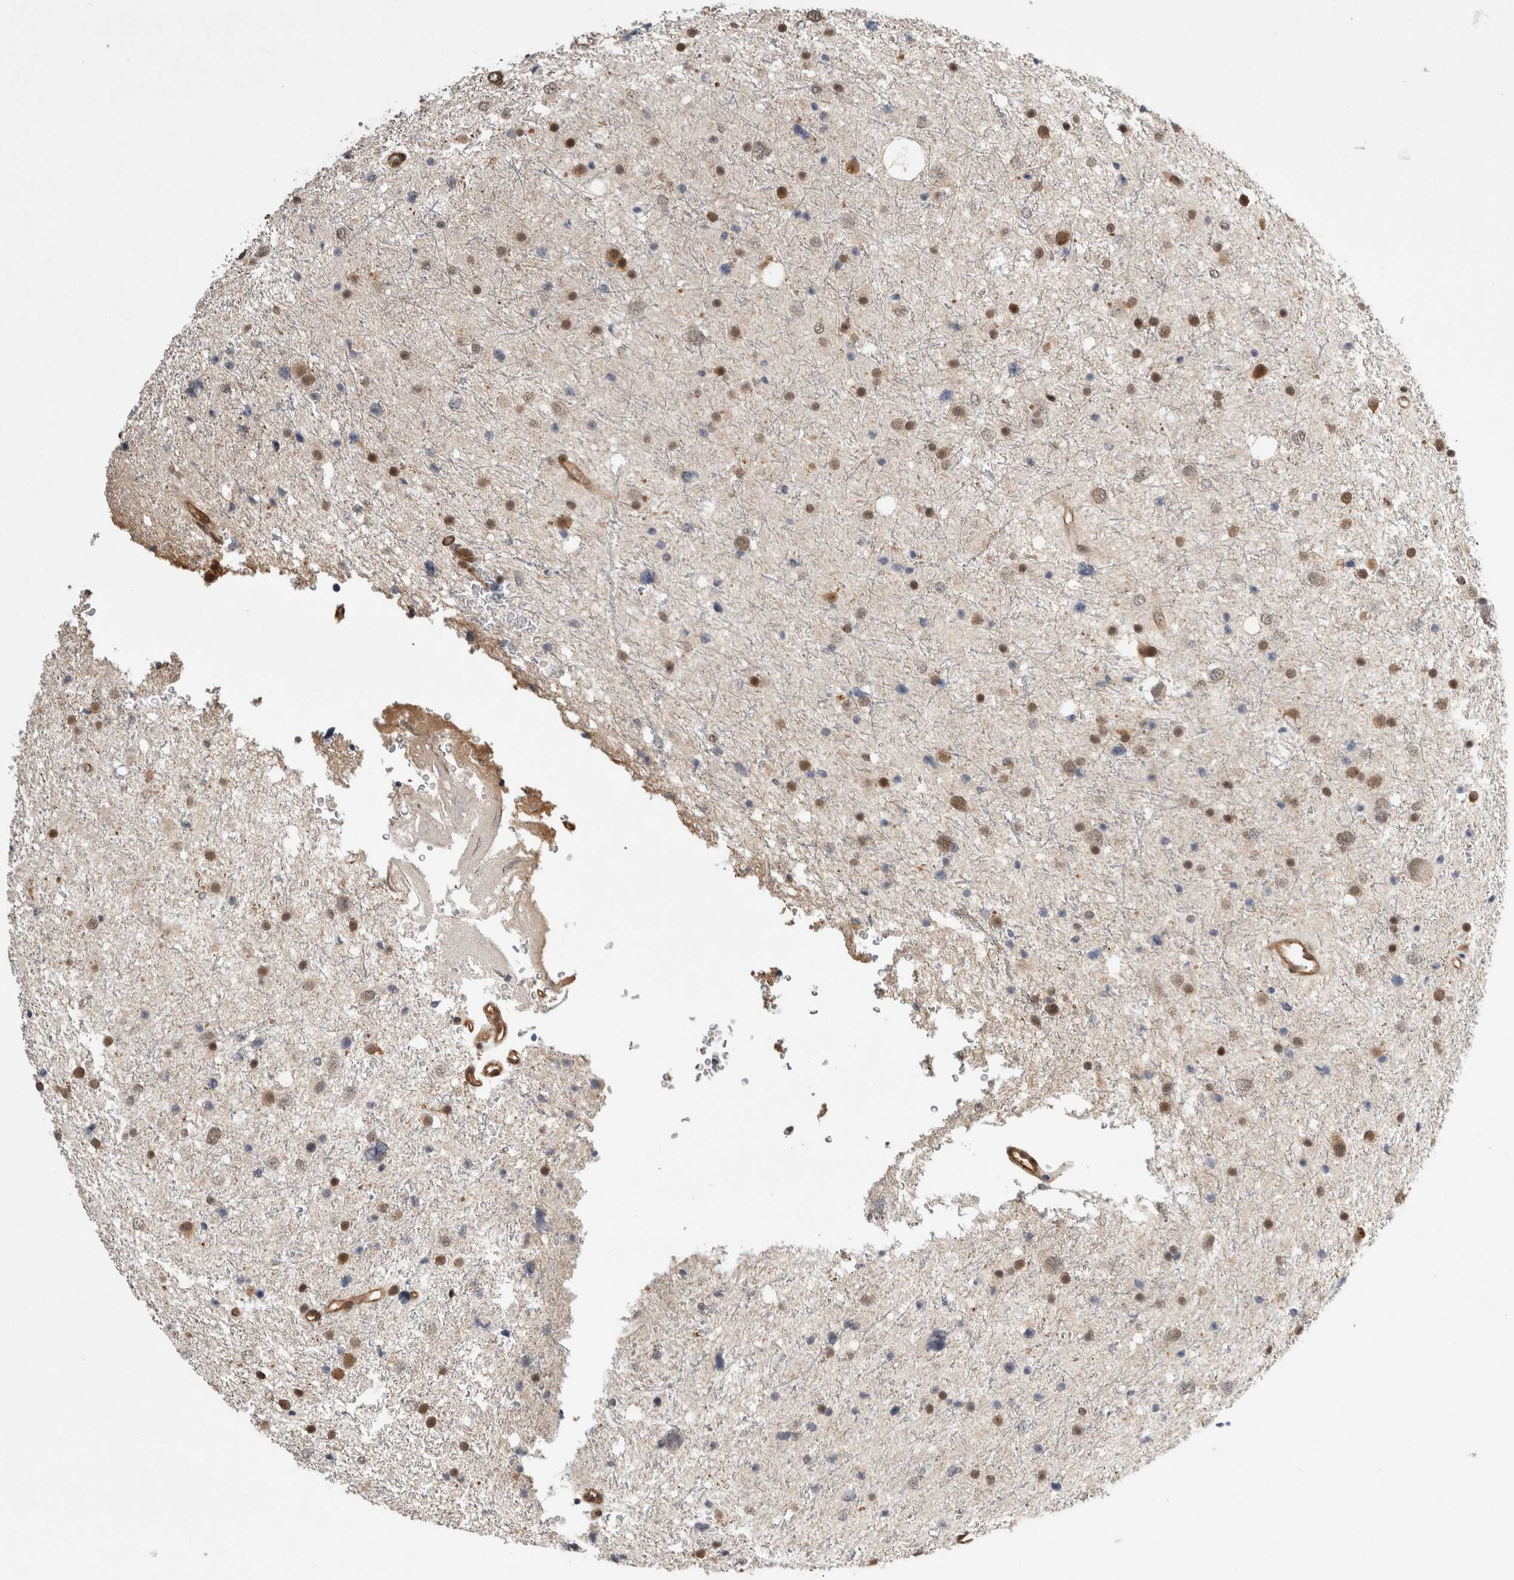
{"staining": {"intensity": "moderate", "quantity": ">75%", "location": "nuclear"}, "tissue": "glioma", "cell_type": "Tumor cells", "image_type": "cancer", "snomed": [{"axis": "morphology", "description": "Glioma, malignant, Low grade"}, {"axis": "topography", "description": "Brain"}], "caption": "Malignant glioma (low-grade) was stained to show a protein in brown. There is medium levels of moderate nuclear expression in about >75% of tumor cells.", "gene": "ZNF592", "patient": {"sex": "female", "age": 37}}